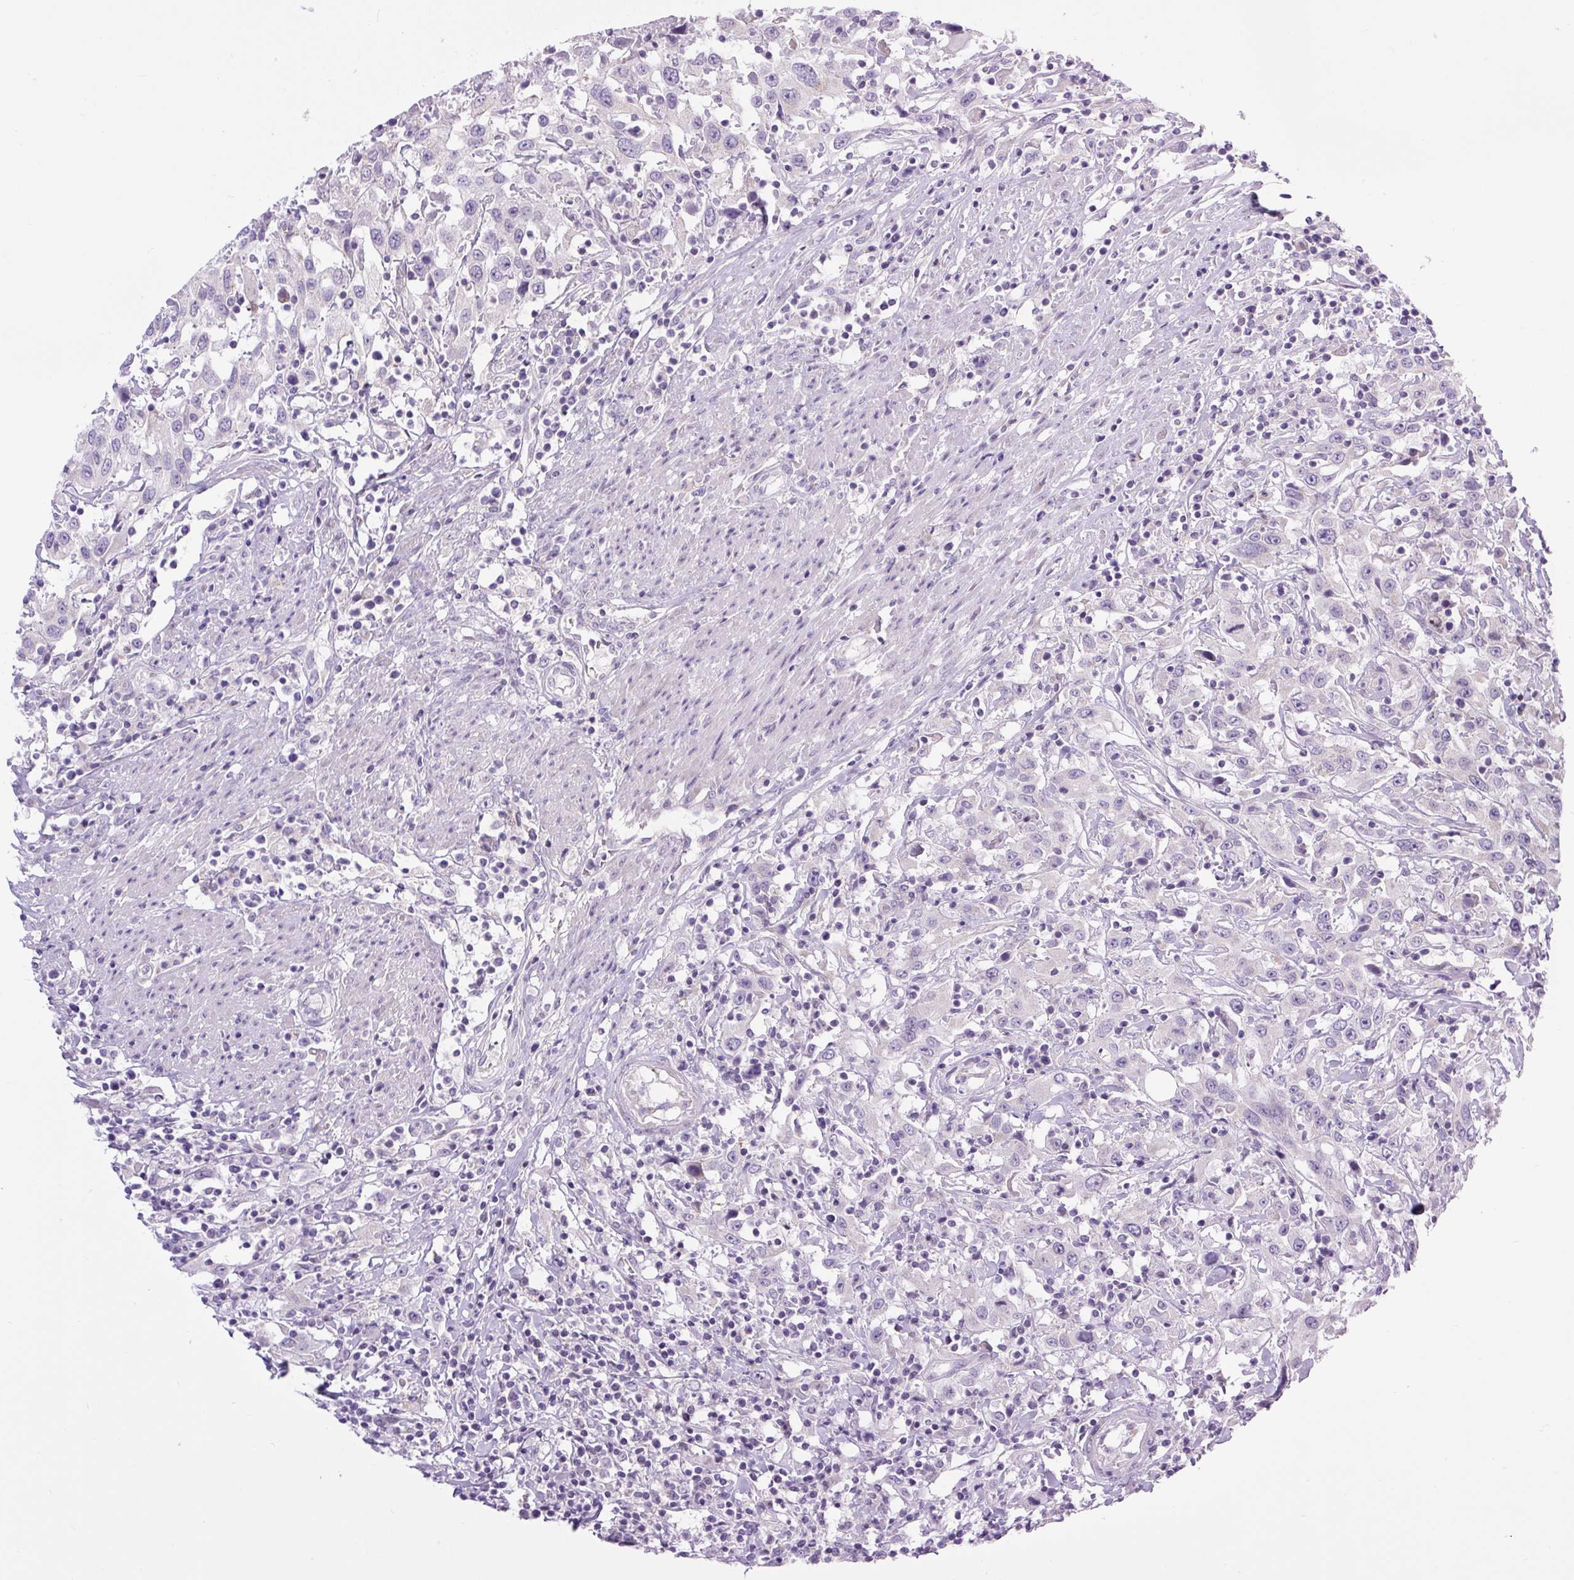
{"staining": {"intensity": "negative", "quantity": "none", "location": "none"}, "tissue": "urothelial cancer", "cell_type": "Tumor cells", "image_type": "cancer", "snomed": [{"axis": "morphology", "description": "Urothelial carcinoma, High grade"}, {"axis": "topography", "description": "Urinary bladder"}], "caption": "This is a micrograph of IHC staining of urothelial carcinoma (high-grade), which shows no staining in tumor cells.", "gene": "RNASE10", "patient": {"sex": "male", "age": 61}}